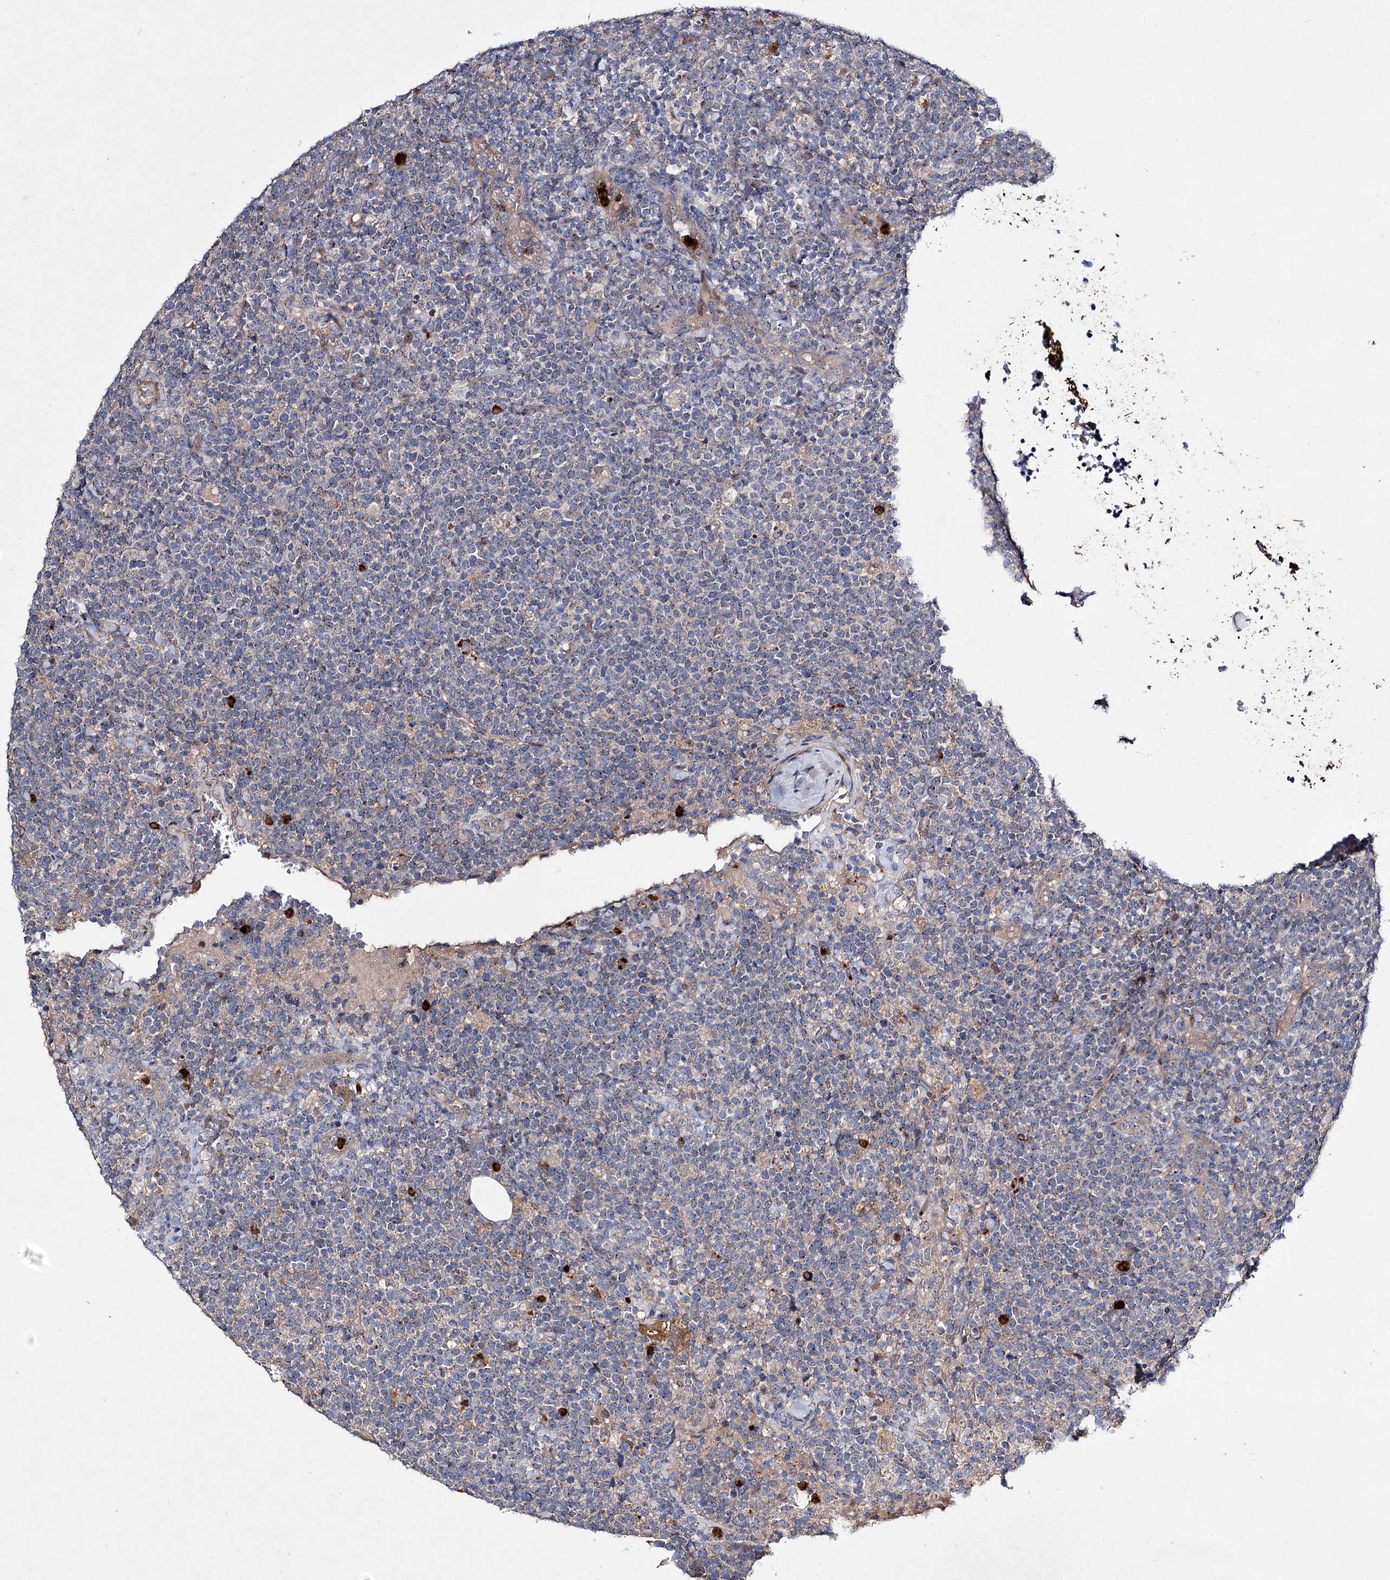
{"staining": {"intensity": "negative", "quantity": "none", "location": "none"}, "tissue": "lymphoma", "cell_type": "Tumor cells", "image_type": "cancer", "snomed": [{"axis": "morphology", "description": "Malignant lymphoma, non-Hodgkin's type, High grade"}, {"axis": "topography", "description": "Lymph node"}], "caption": "IHC histopathology image of neoplastic tissue: lymphoma stained with DAB (3,3'-diaminobenzidine) exhibits no significant protein positivity in tumor cells.", "gene": "MINDY3", "patient": {"sex": "male", "age": 61}}